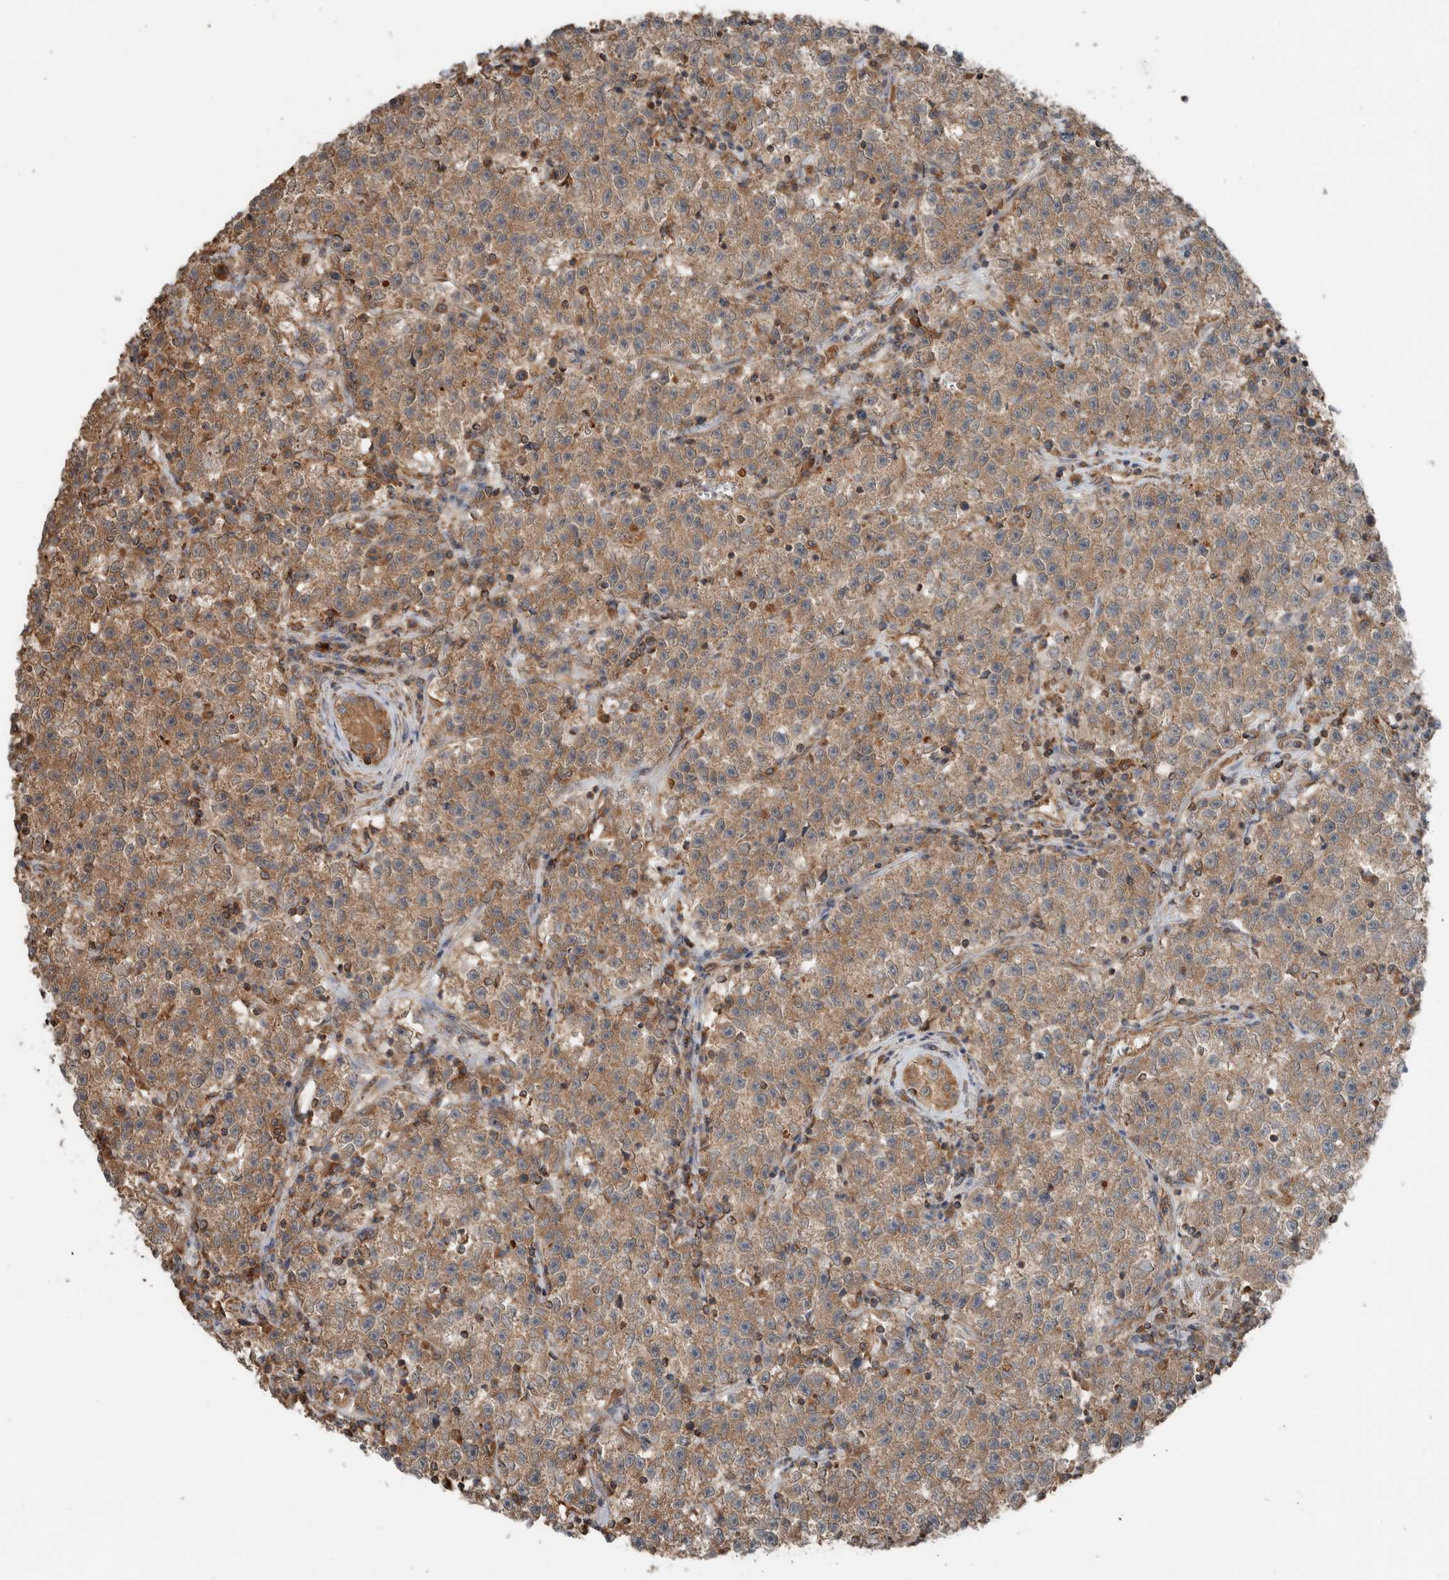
{"staining": {"intensity": "moderate", "quantity": ">75%", "location": "cytoplasmic/membranous"}, "tissue": "testis cancer", "cell_type": "Tumor cells", "image_type": "cancer", "snomed": [{"axis": "morphology", "description": "Seminoma, NOS"}, {"axis": "topography", "description": "Testis"}], "caption": "This image demonstrates immunohistochemistry (IHC) staining of human testis cancer (seminoma), with medium moderate cytoplasmic/membranous staining in approximately >75% of tumor cells.", "gene": "KLK14", "patient": {"sex": "male", "age": 22}}